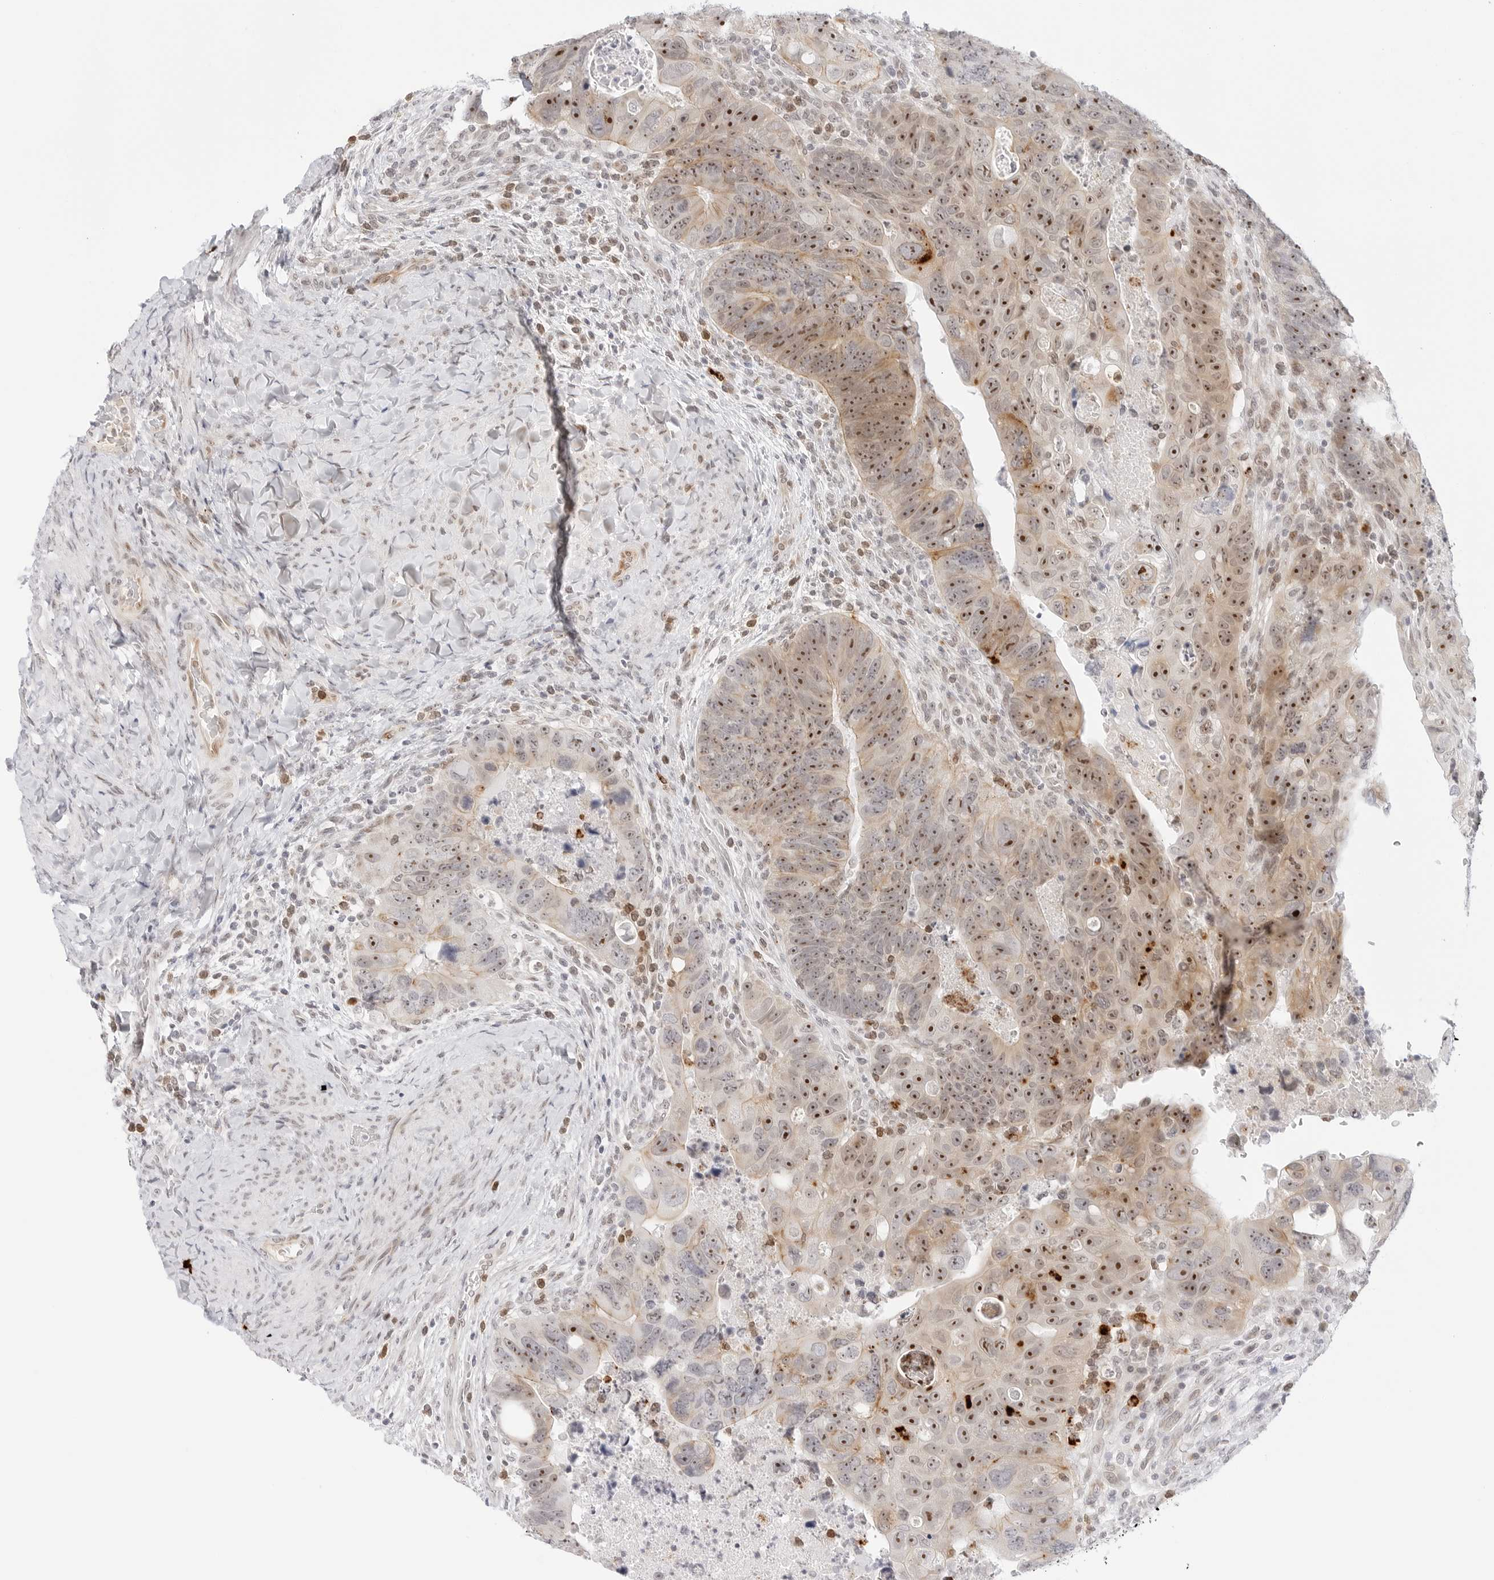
{"staining": {"intensity": "strong", "quantity": "25%-75%", "location": "cytoplasmic/membranous,nuclear"}, "tissue": "colorectal cancer", "cell_type": "Tumor cells", "image_type": "cancer", "snomed": [{"axis": "morphology", "description": "Adenocarcinoma, NOS"}, {"axis": "topography", "description": "Rectum"}], "caption": "A brown stain highlights strong cytoplasmic/membranous and nuclear expression of a protein in colorectal adenocarcinoma tumor cells.", "gene": "HIPK3", "patient": {"sex": "male", "age": 59}}